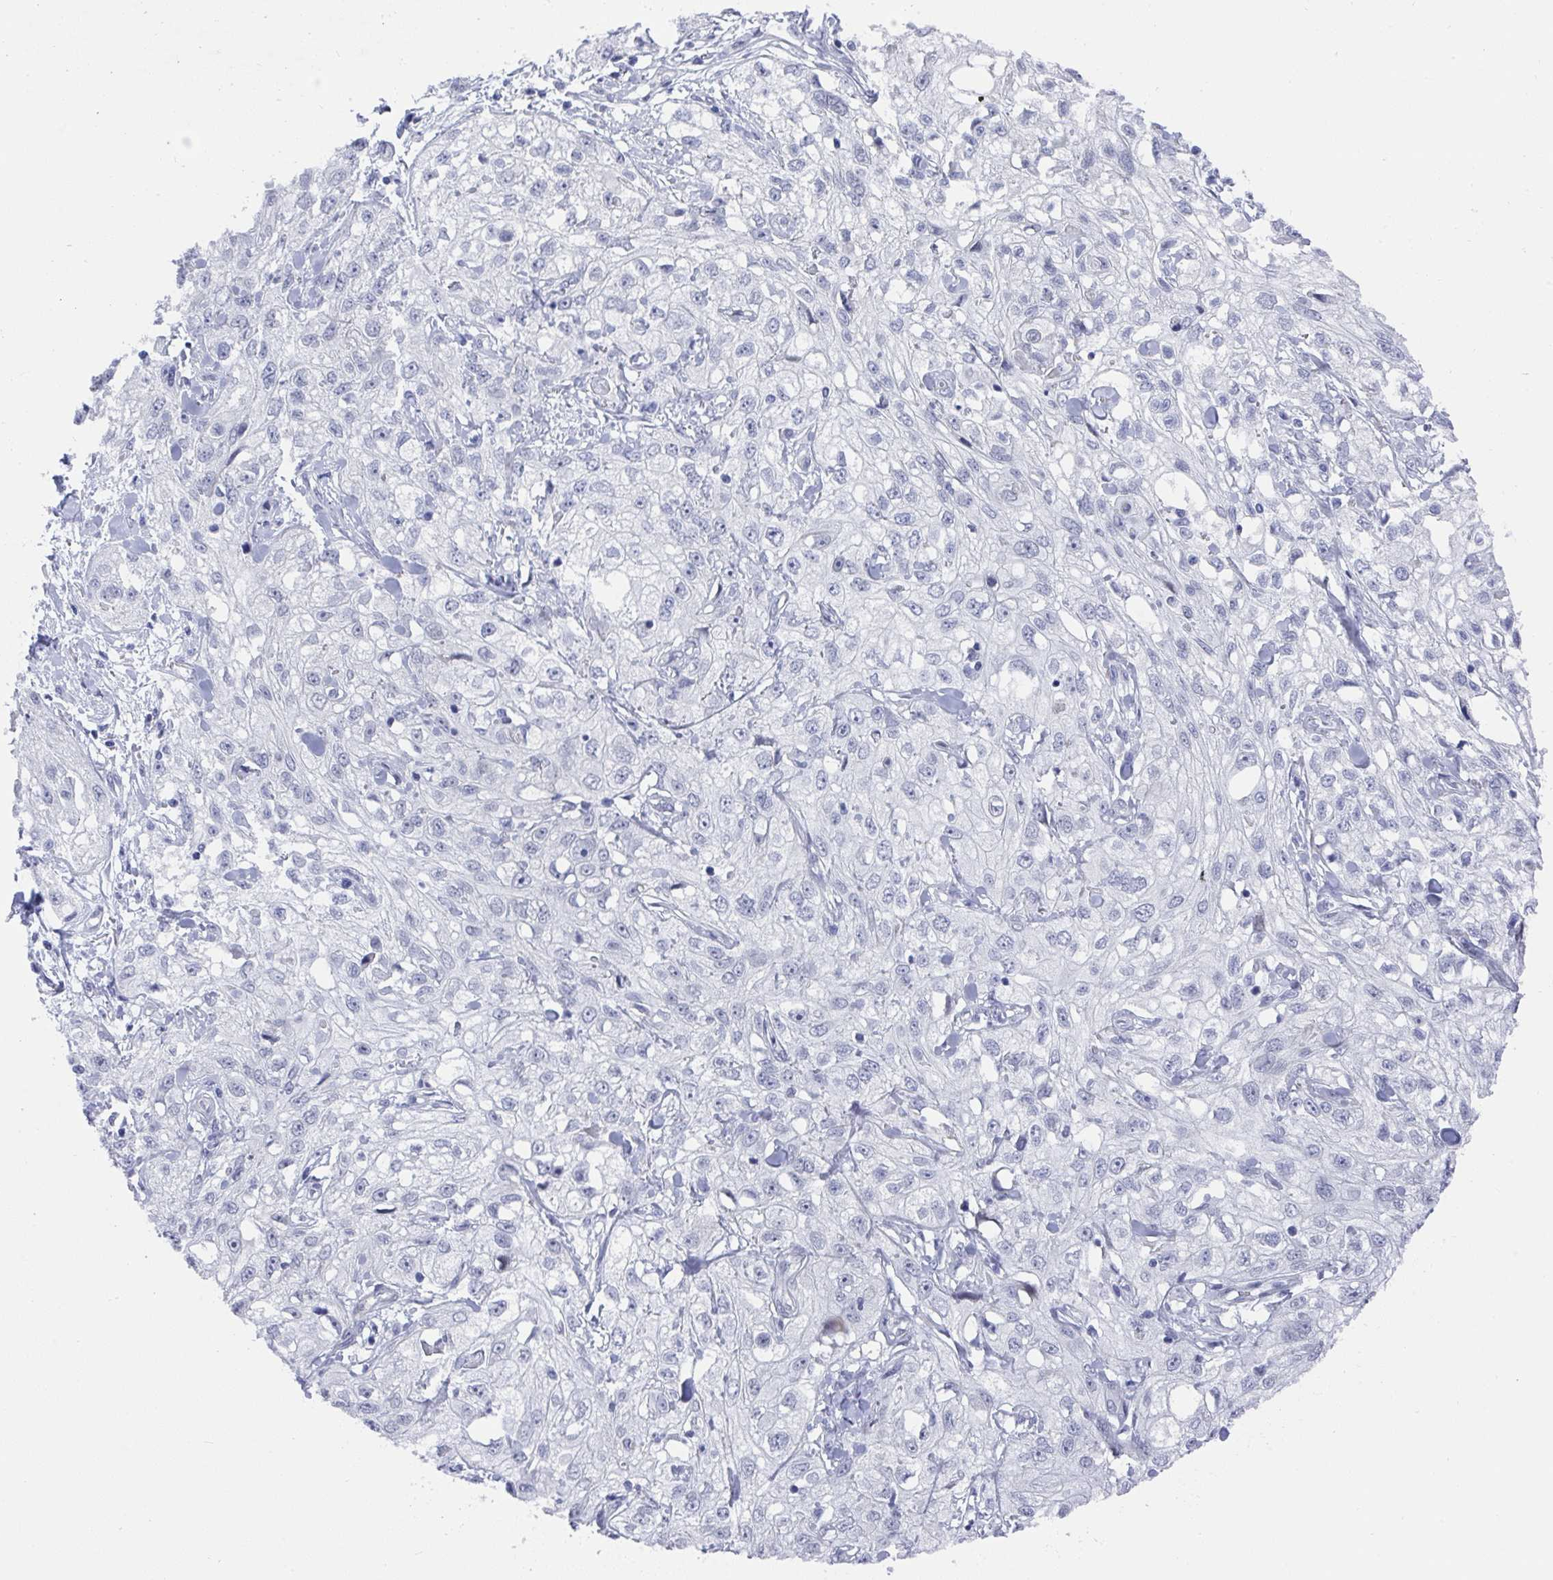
{"staining": {"intensity": "negative", "quantity": "none", "location": "none"}, "tissue": "skin cancer", "cell_type": "Tumor cells", "image_type": "cancer", "snomed": [{"axis": "morphology", "description": "Squamous cell carcinoma, NOS"}, {"axis": "topography", "description": "Skin"}, {"axis": "topography", "description": "Vulva"}], "caption": "Human skin cancer stained for a protein using immunohistochemistry reveals no positivity in tumor cells.", "gene": "MFSD4A", "patient": {"sex": "female", "age": 86}}